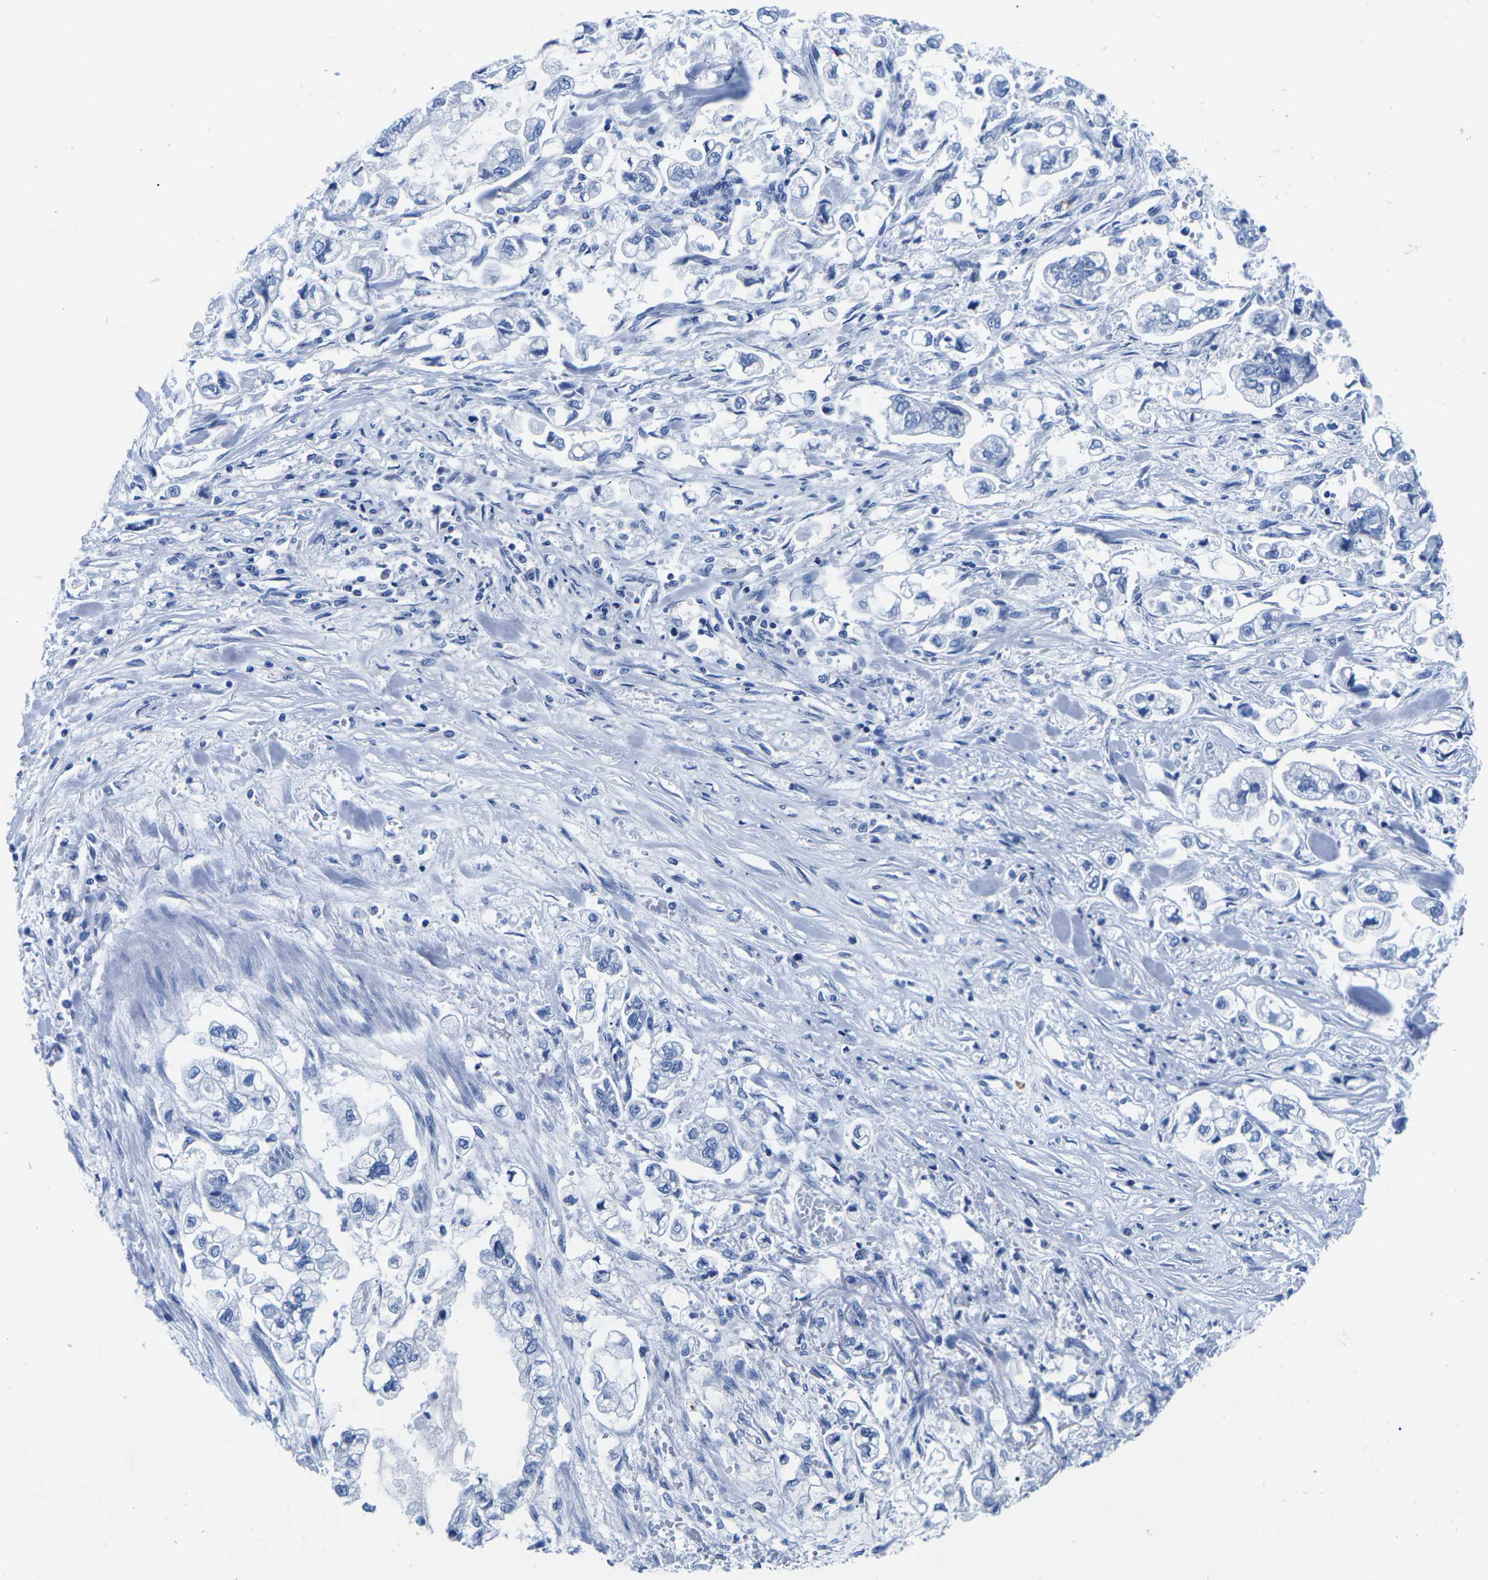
{"staining": {"intensity": "negative", "quantity": "none", "location": "none"}, "tissue": "stomach cancer", "cell_type": "Tumor cells", "image_type": "cancer", "snomed": [{"axis": "morphology", "description": "Normal tissue, NOS"}, {"axis": "morphology", "description": "Adenocarcinoma, NOS"}, {"axis": "topography", "description": "Stomach"}], "caption": "Immunohistochemistry image of human stomach adenocarcinoma stained for a protein (brown), which reveals no staining in tumor cells.", "gene": "CYP1A2", "patient": {"sex": "male", "age": 62}}